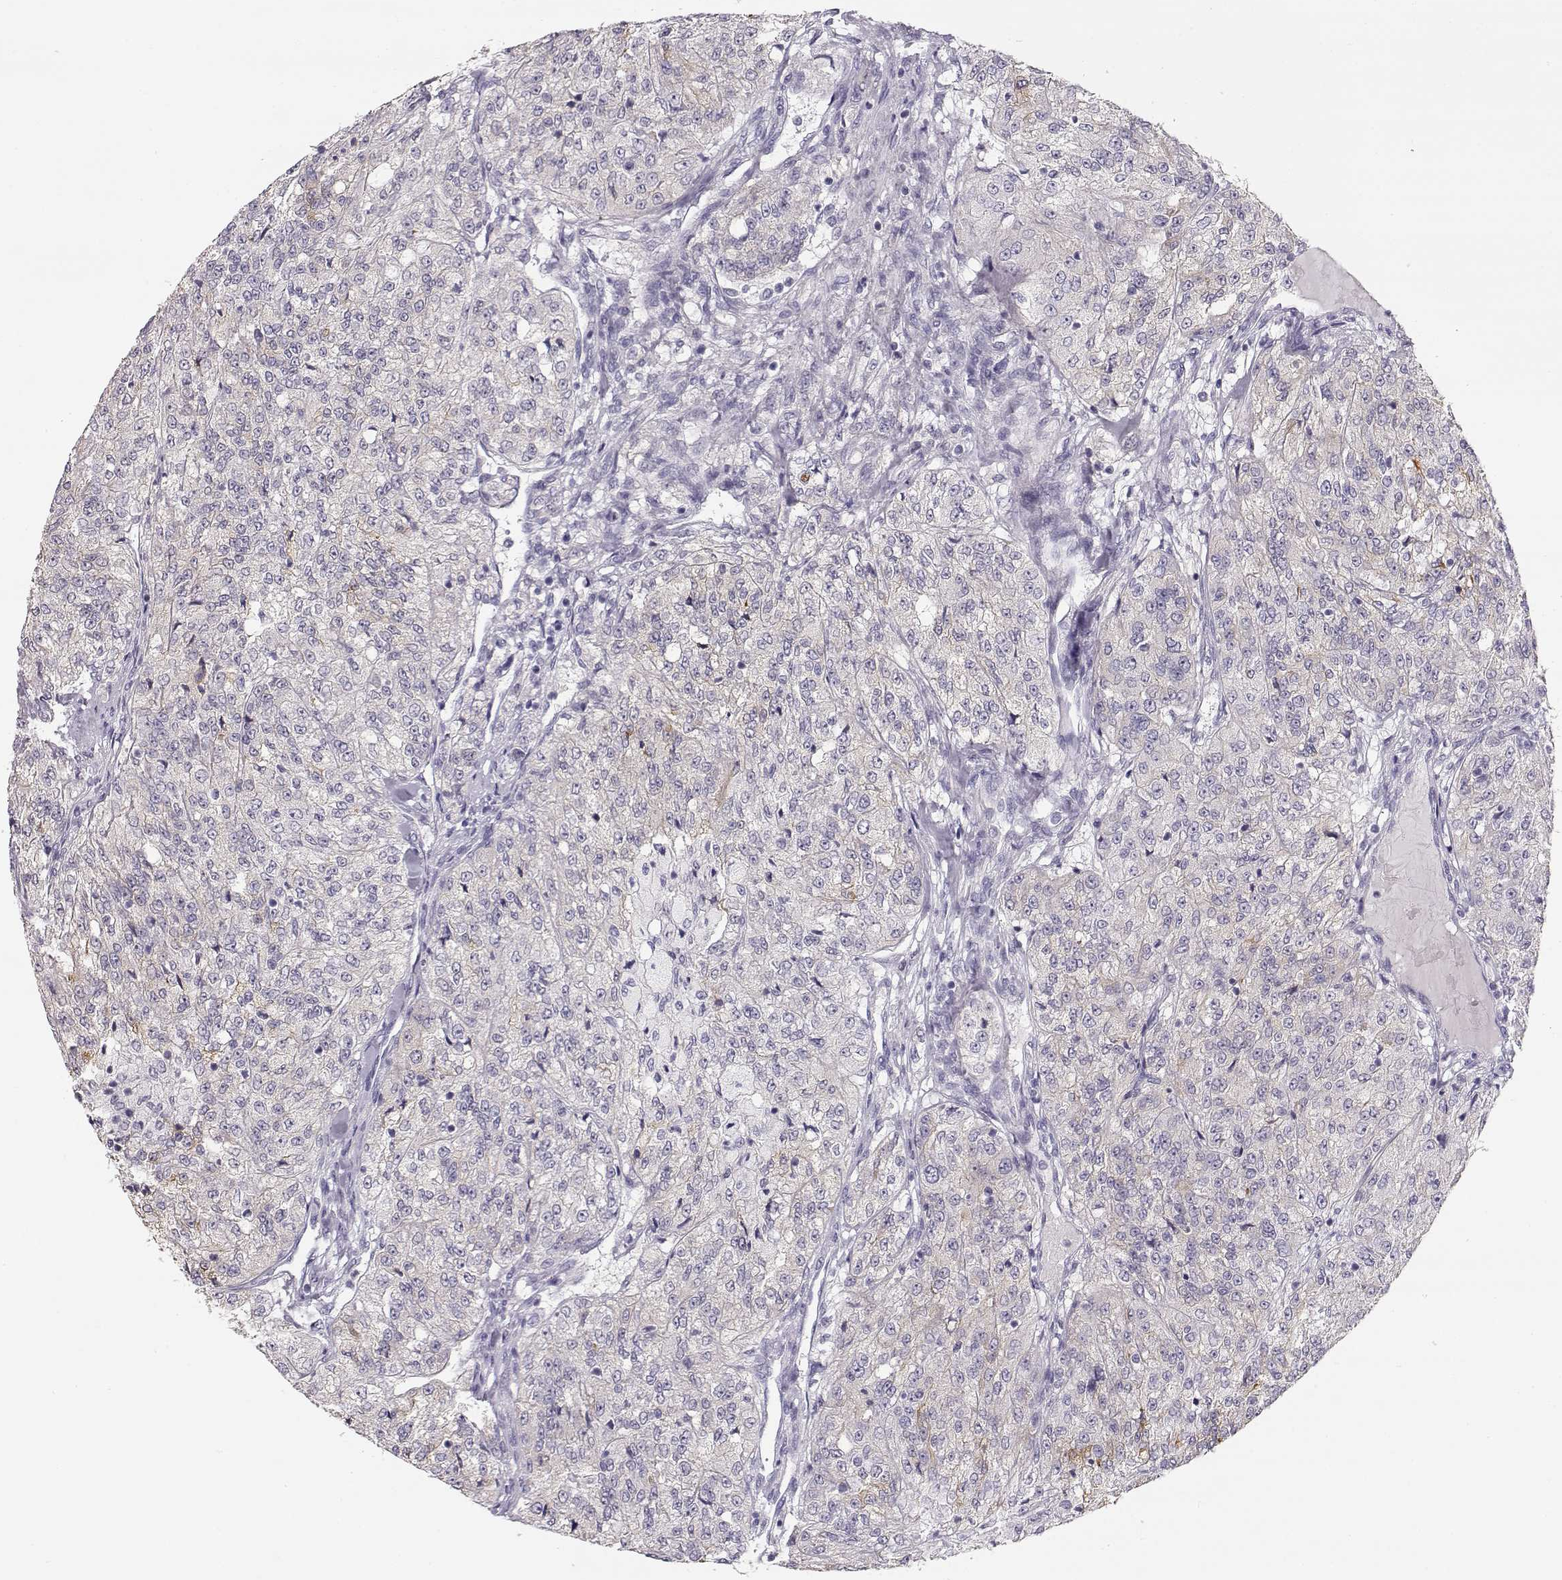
{"staining": {"intensity": "negative", "quantity": "none", "location": "none"}, "tissue": "renal cancer", "cell_type": "Tumor cells", "image_type": "cancer", "snomed": [{"axis": "morphology", "description": "Adenocarcinoma, NOS"}, {"axis": "topography", "description": "Kidney"}], "caption": "A histopathology image of human renal cancer (adenocarcinoma) is negative for staining in tumor cells. (Stains: DAB (3,3'-diaminobenzidine) immunohistochemistry with hematoxylin counter stain, Microscopy: brightfield microscopy at high magnification).", "gene": "TTC26", "patient": {"sex": "female", "age": 63}}